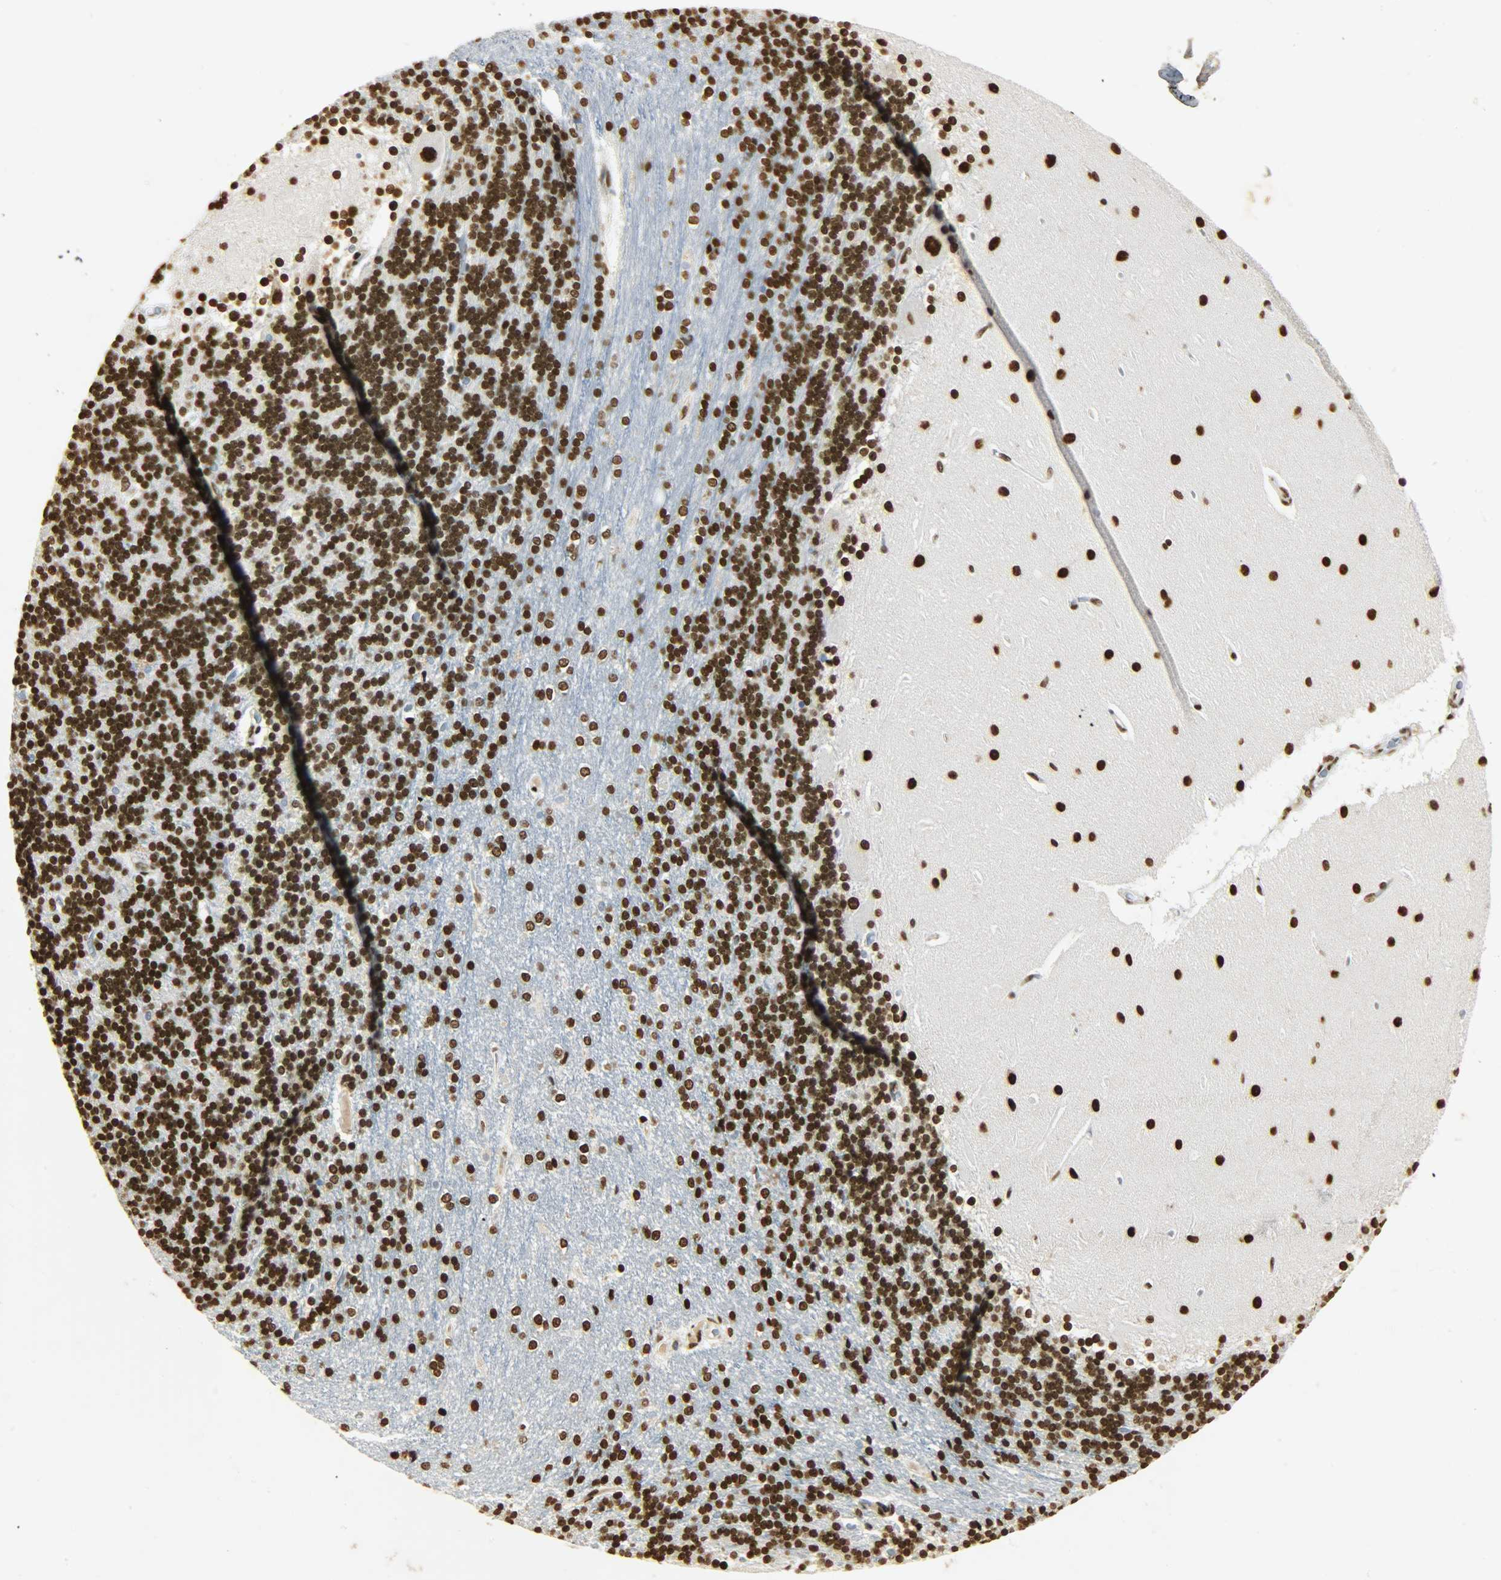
{"staining": {"intensity": "strong", "quantity": ">75%", "location": "nuclear"}, "tissue": "cerebellum", "cell_type": "Cells in granular layer", "image_type": "normal", "snomed": [{"axis": "morphology", "description": "Normal tissue, NOS"}, {"axis": "topography", "description": "Cerebellum"}], "caption": "IHC of unremarkable human cerebellum demonstrates high levels of strong nuclear staining in approximately >75% of cells in granular layer. (DAB = brown stain, brightfield microscopy at high magnification).", "gene": "KHDRBS1", "patient": {"sex": "female", "age": 54}}